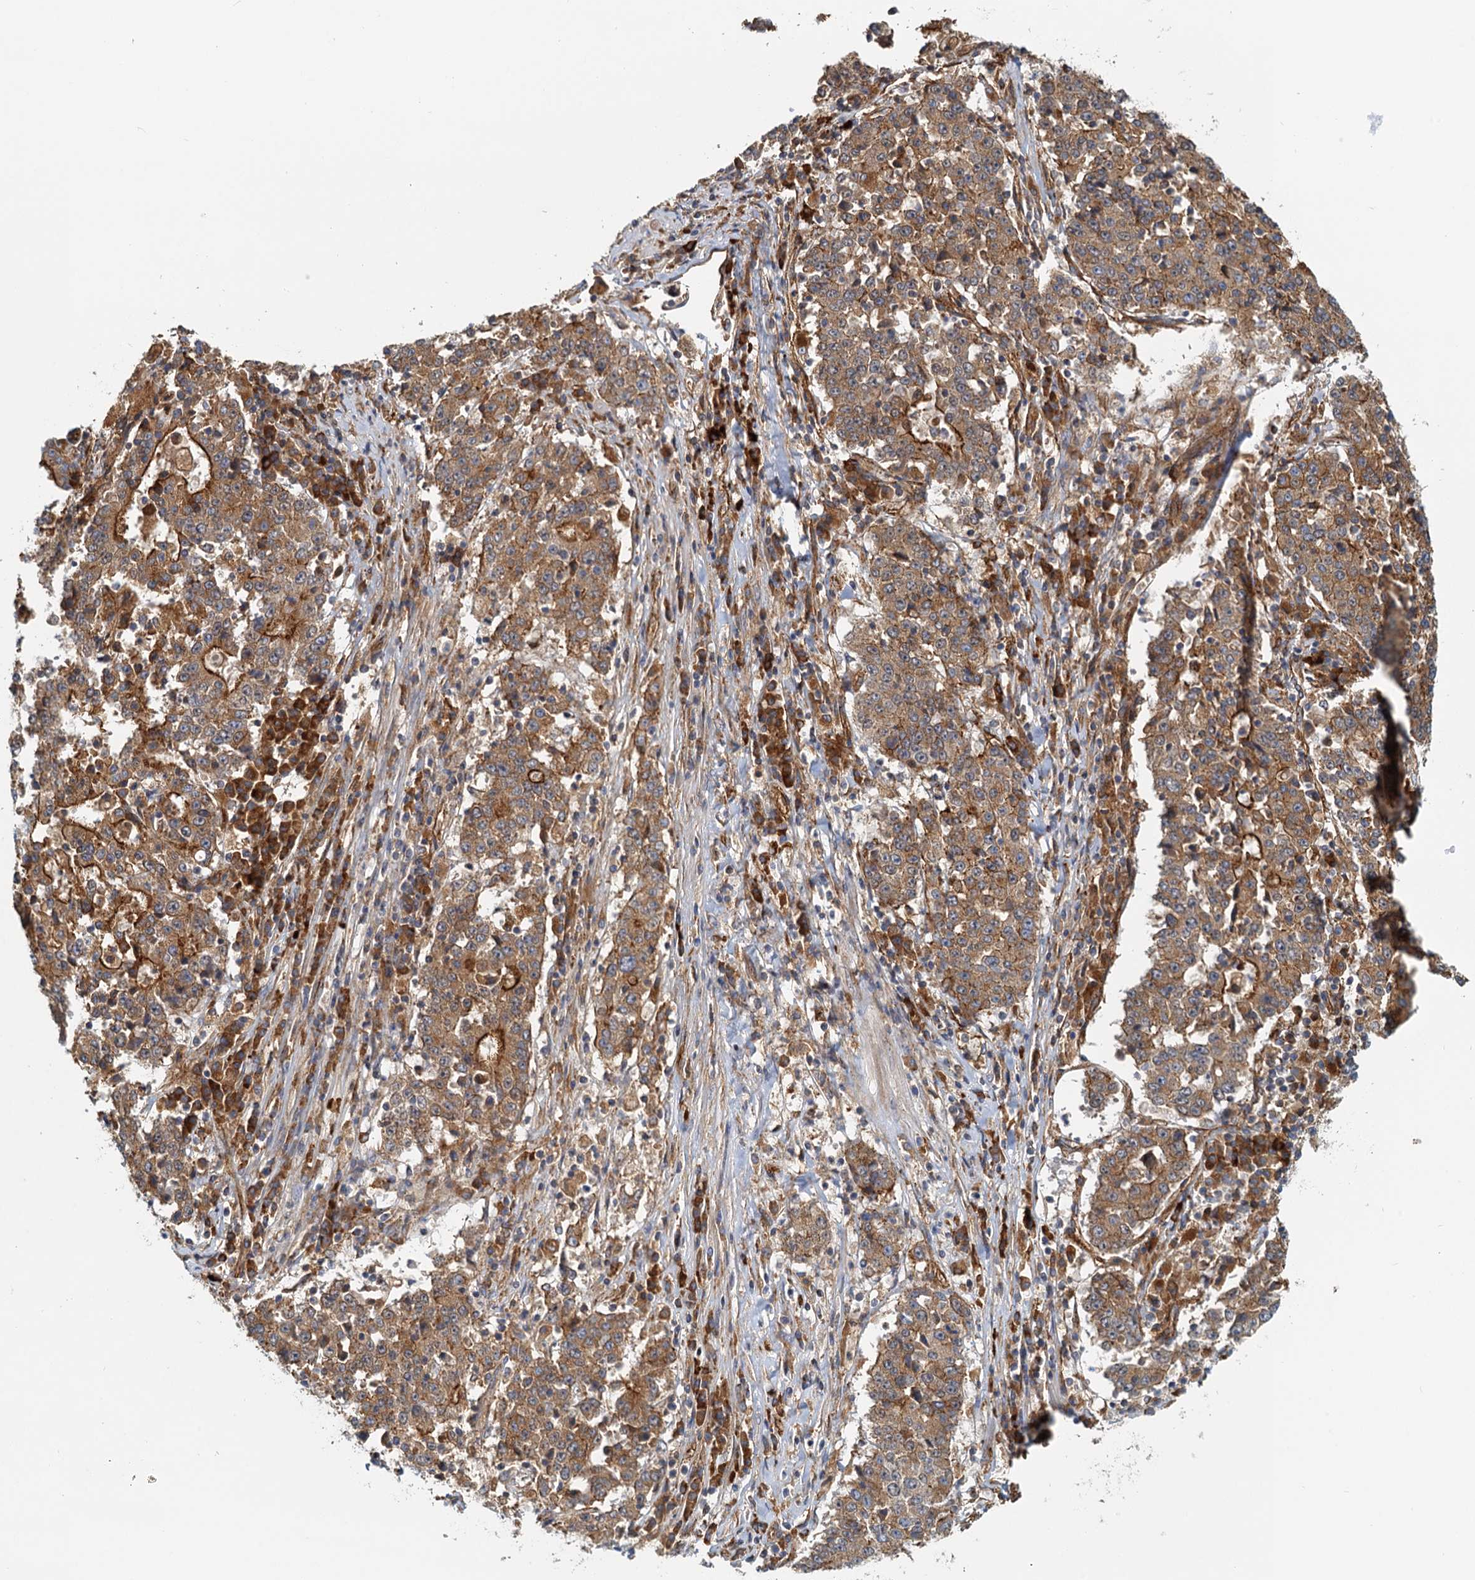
{"staining": {"intensity": "moderate", "quantity": ">75%", "location": "cytoplasmic/membranous"}, "tissue": "stomach cancer", "cell_type": "Tumor cells", "image_type": "cancer", "snomed": [{"axis": "morphology", "description": "Adenocarcinoma, NOS"}, {"axis": "topography", "description": "Stomach"}], "caption": "Stomach adenocarcinoma was stained to show a protein in brown. There is medium levels of moderate cytoplasmic/membranous staining in about >75% of tumor cells.", "gene": "NIPAL3", "patient": {"sex": "male", "age": 59}}